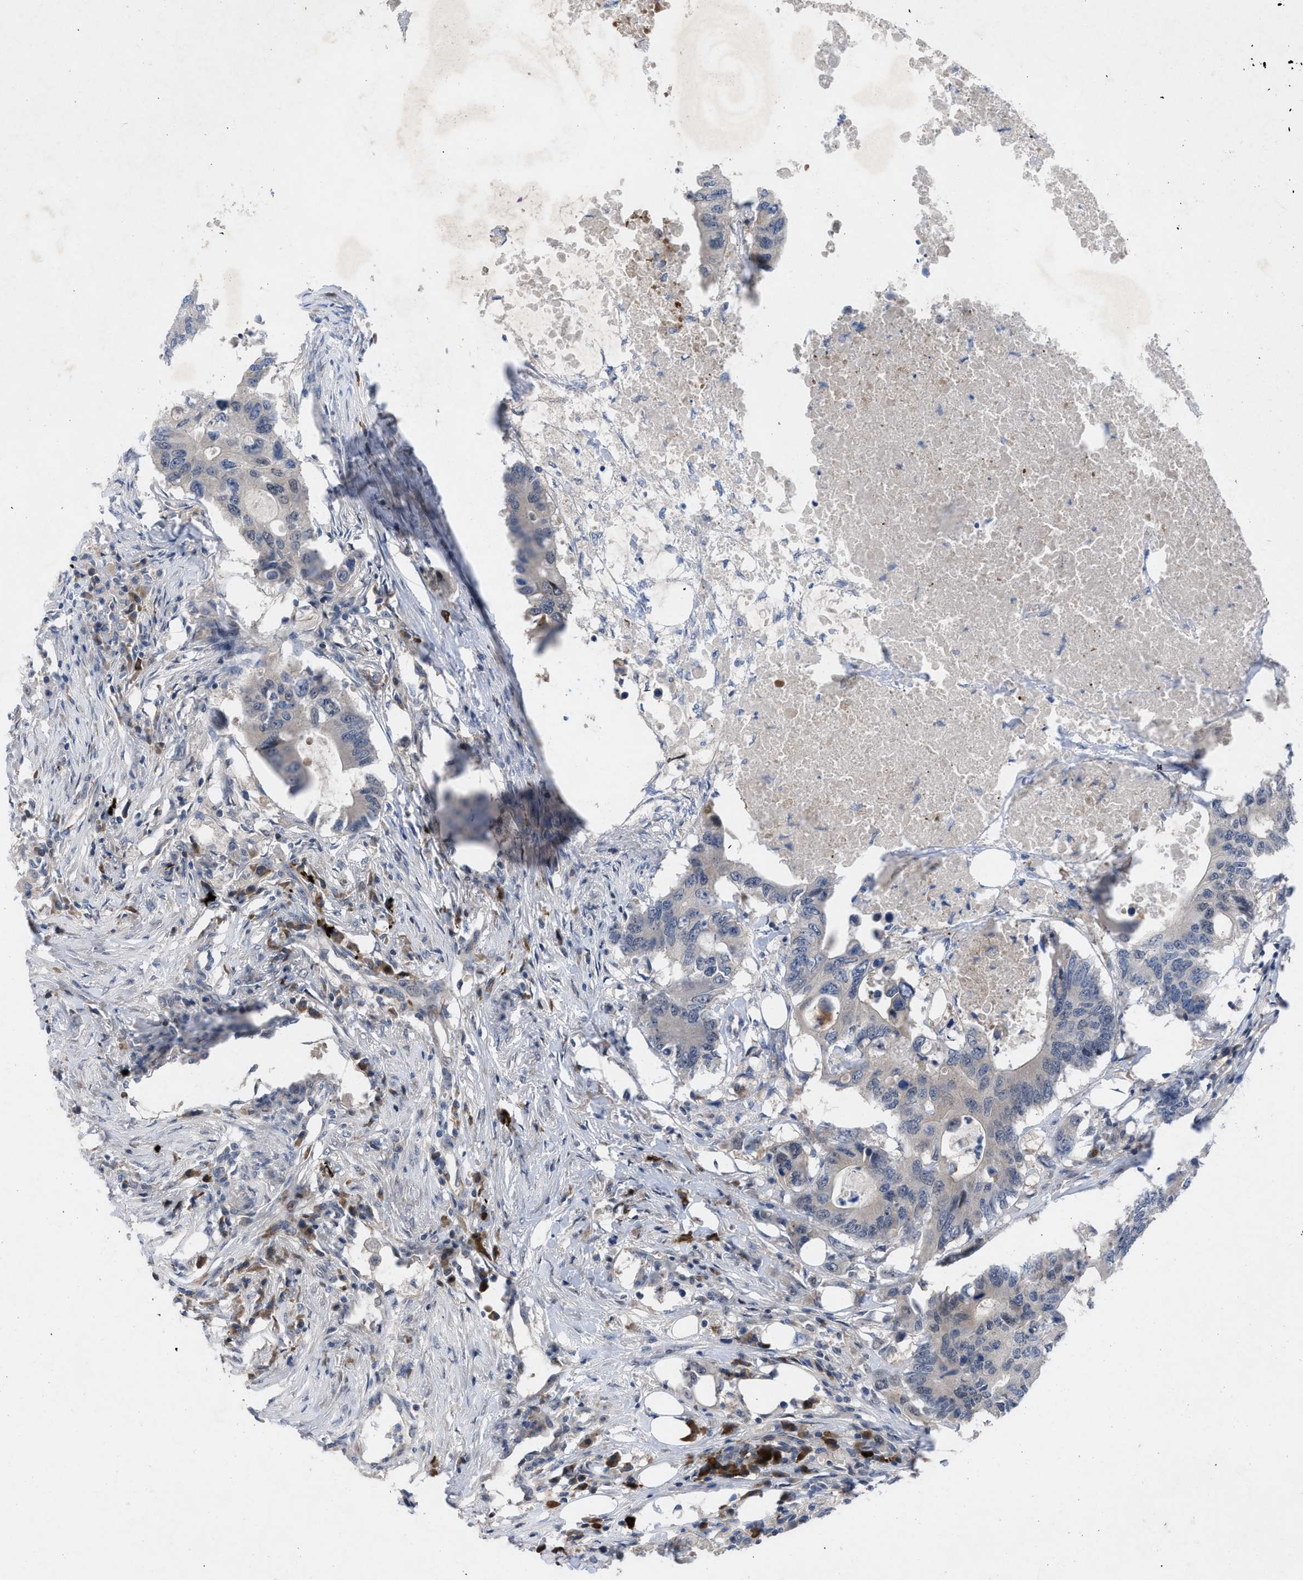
{"staining": {"intensity": "negative", "quantity": "none", "location": "none"}, "tissue": "colorectal cancer", "cell_type": "Tumor cells", "image_type": "cancer", "snomed": [{"axis": "morphology", "description": "Adenocarcinoma, NOS"}, {"axis": "topography", "description": "Colon"}], "caption": "There is no significant staining in tumor cells of colorectal cancer (adenocarcinoma).", "gene": "IL17RE", "patient": {"sex": "male", "age": 71}}